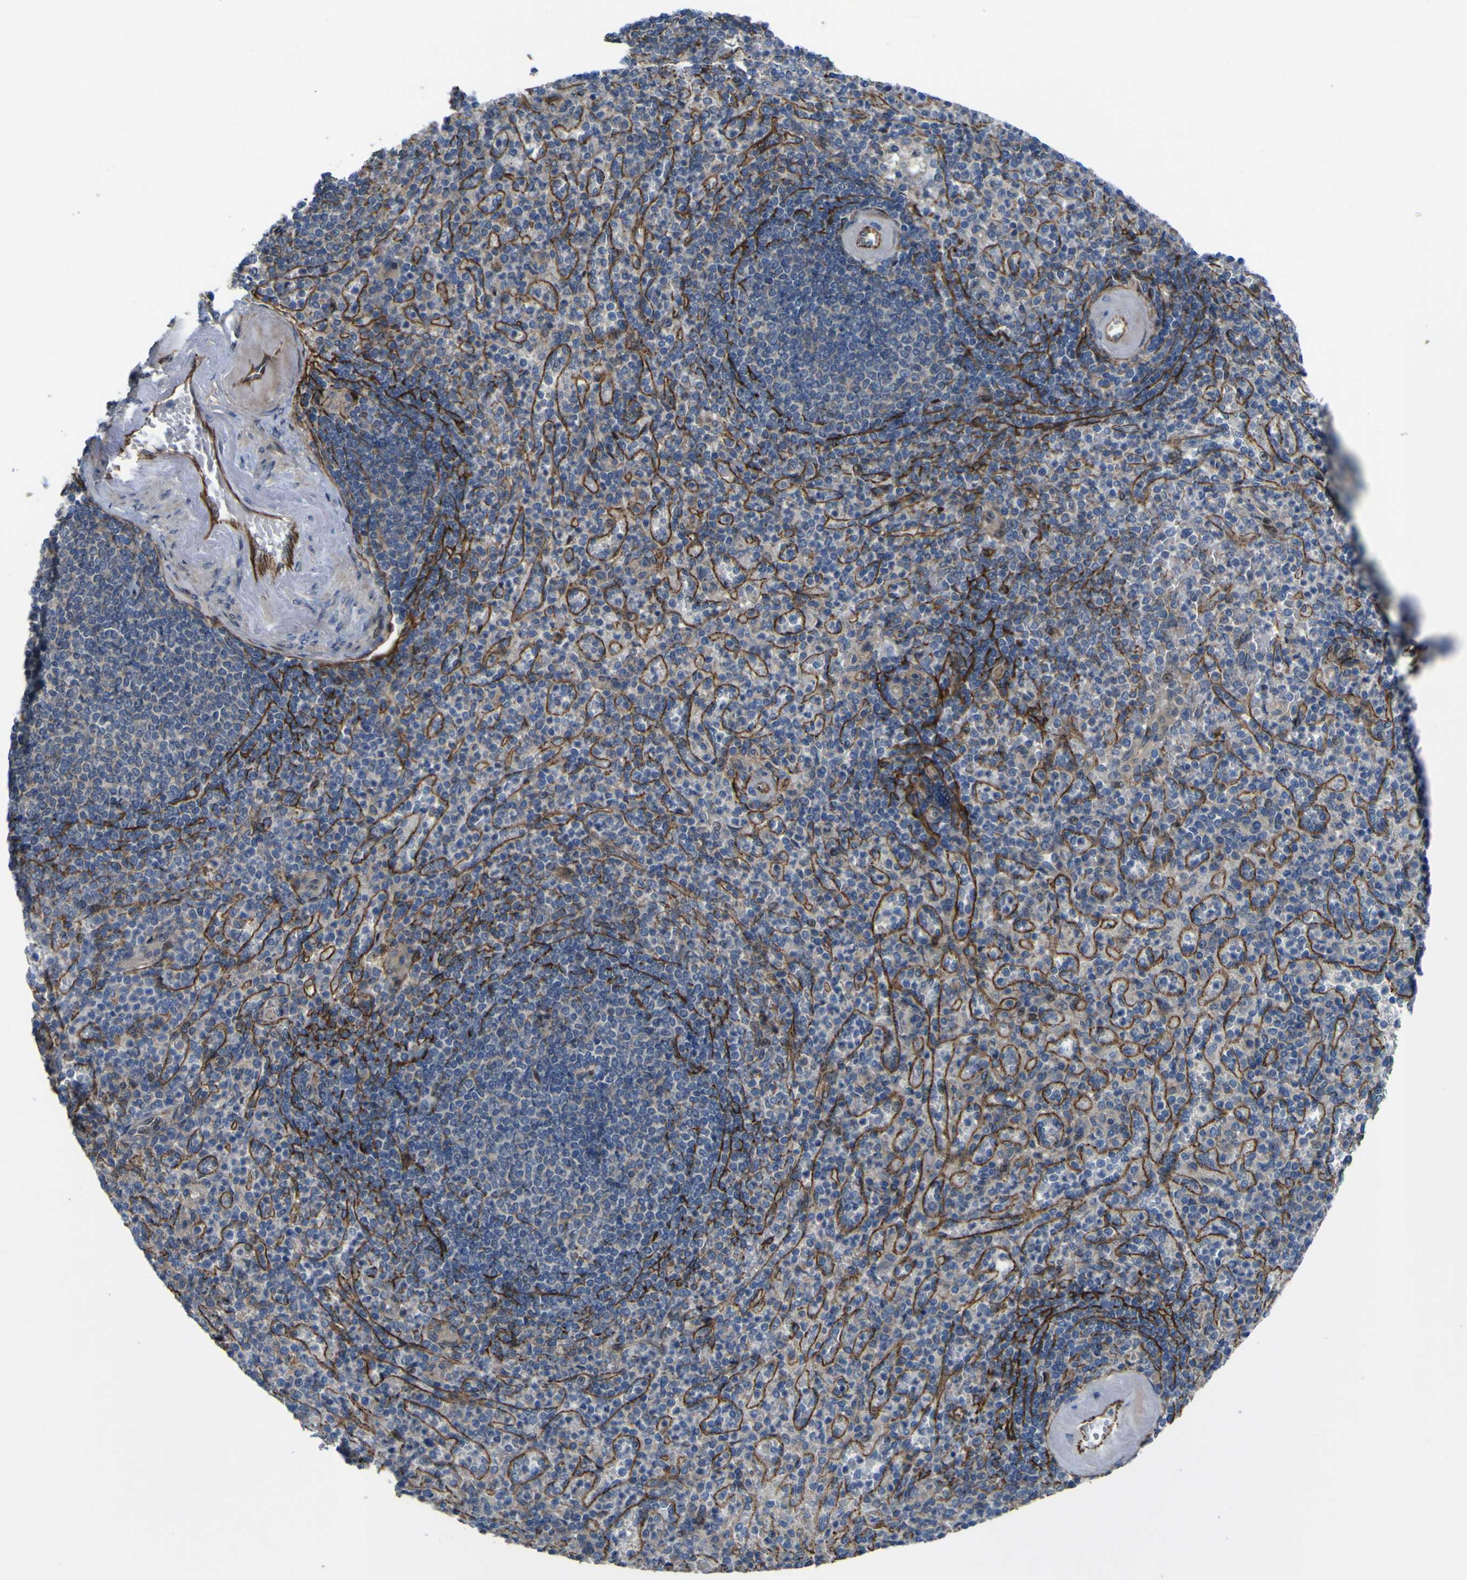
{"staining": {"intensity": "negative", "quantity": "none", "location": "none"}, "tissue": "spleen", "cell_type": "Cells in red pulp", "image_type": "normal", "snomed": [{"axis": "morphology", "description": "Normal tissue, NOS"}, {"axis": "topography", "description": "Spleen"}], "caption": "IHC of normal spleen displays no expression in cells in red pulp.", "gene": "FBXO30", "patient": {"sex": "female", "age": 74}}